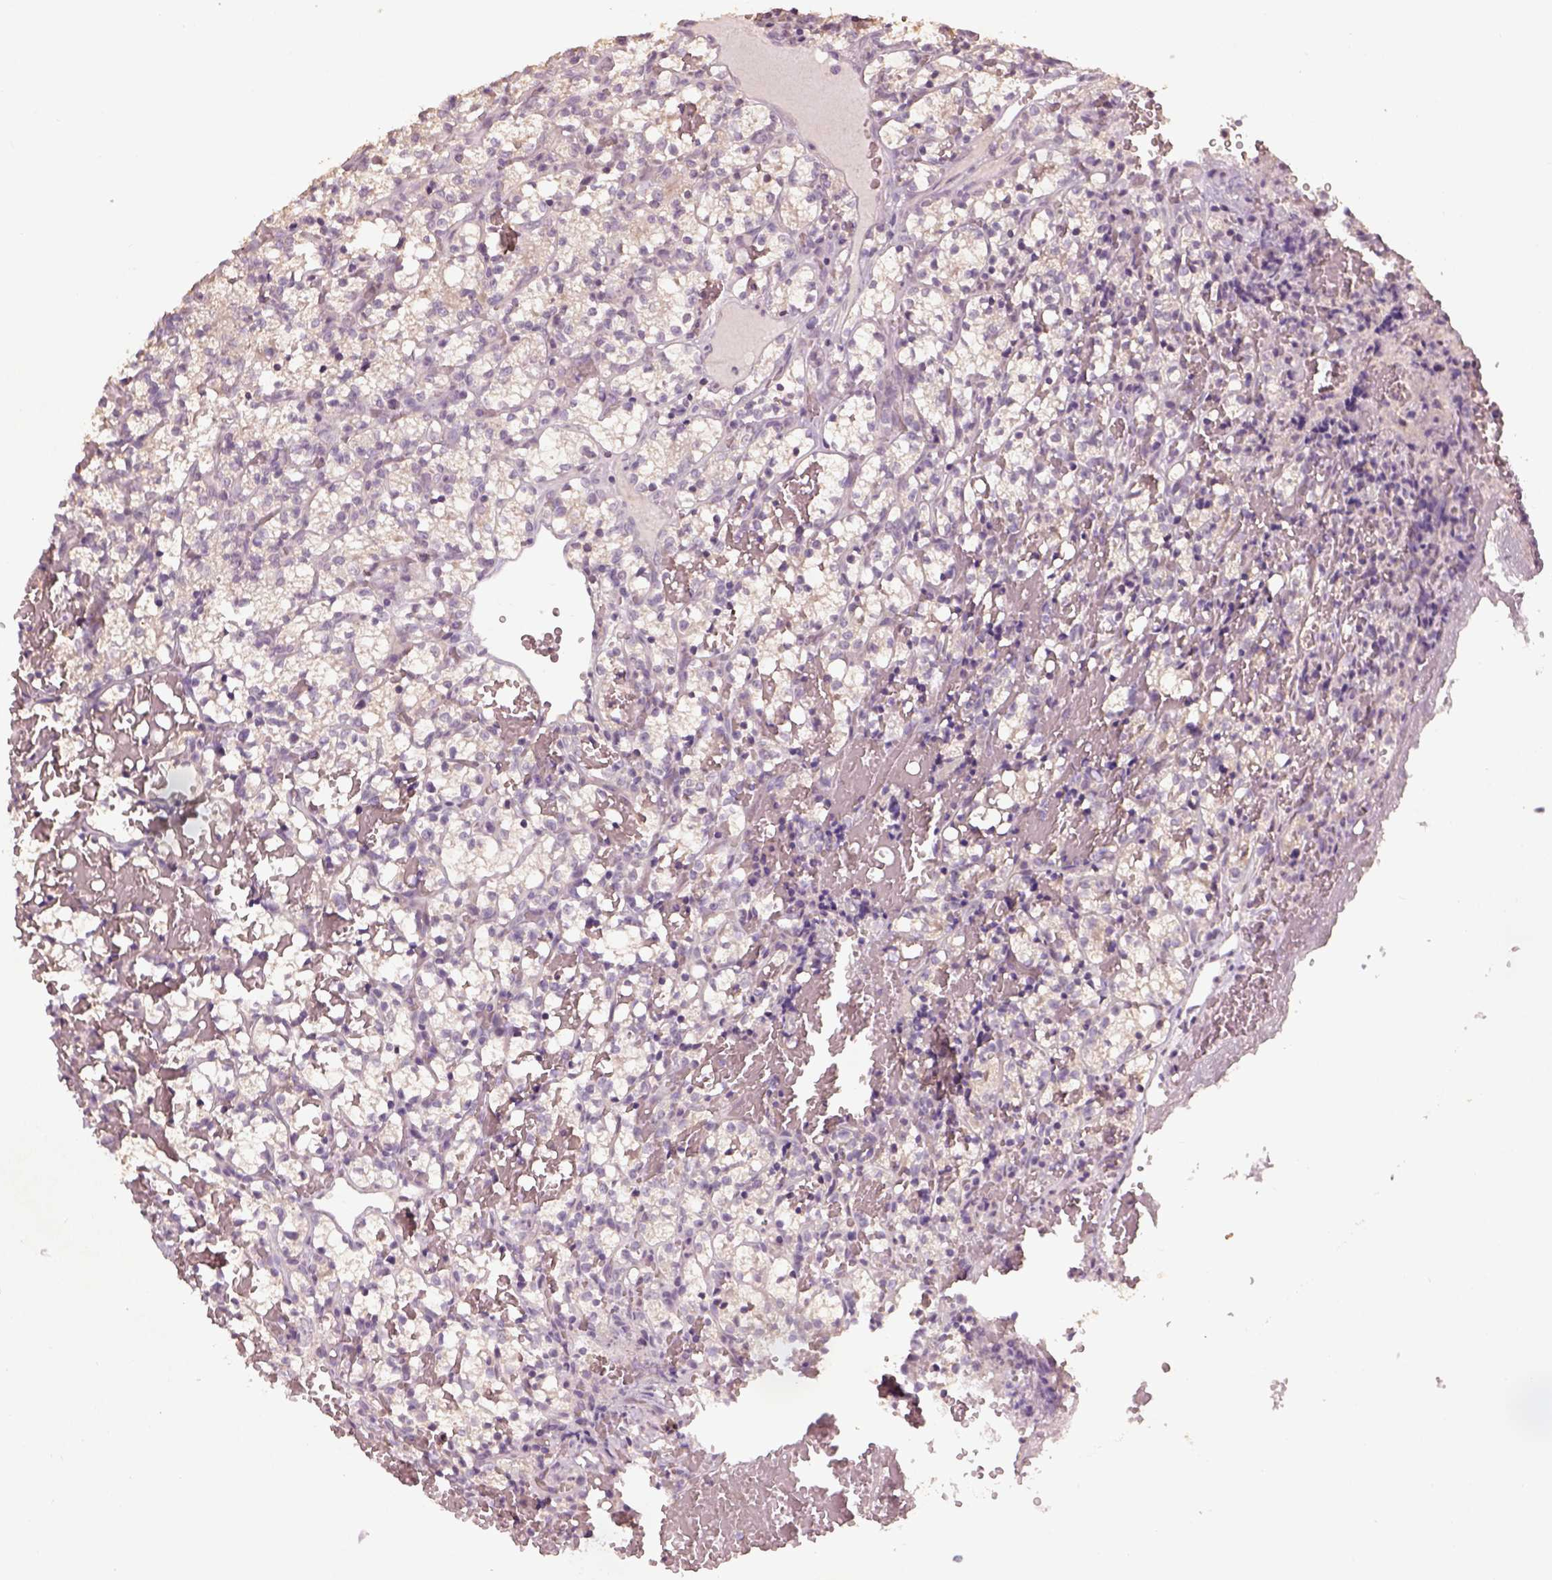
{"staining": {"intensity": "negative", "quantity": "none", "location": "none"}, "tissue": "renal cancer", "cell_type": "Tumor cells", "image_type": "cancer", "snomed": [{"axis": "morphology", "description": "Adenocarcinoma, NOS"}, {"axis": "topography", "description": "Kidney"}], "caption": "Adenocarcinoma (renal) stained for a protein using immunohistochemistry (IHC) reveals no expression tumor cells.", "gene": "GDNF", "patient": {"sex": "female", "age": 69}}